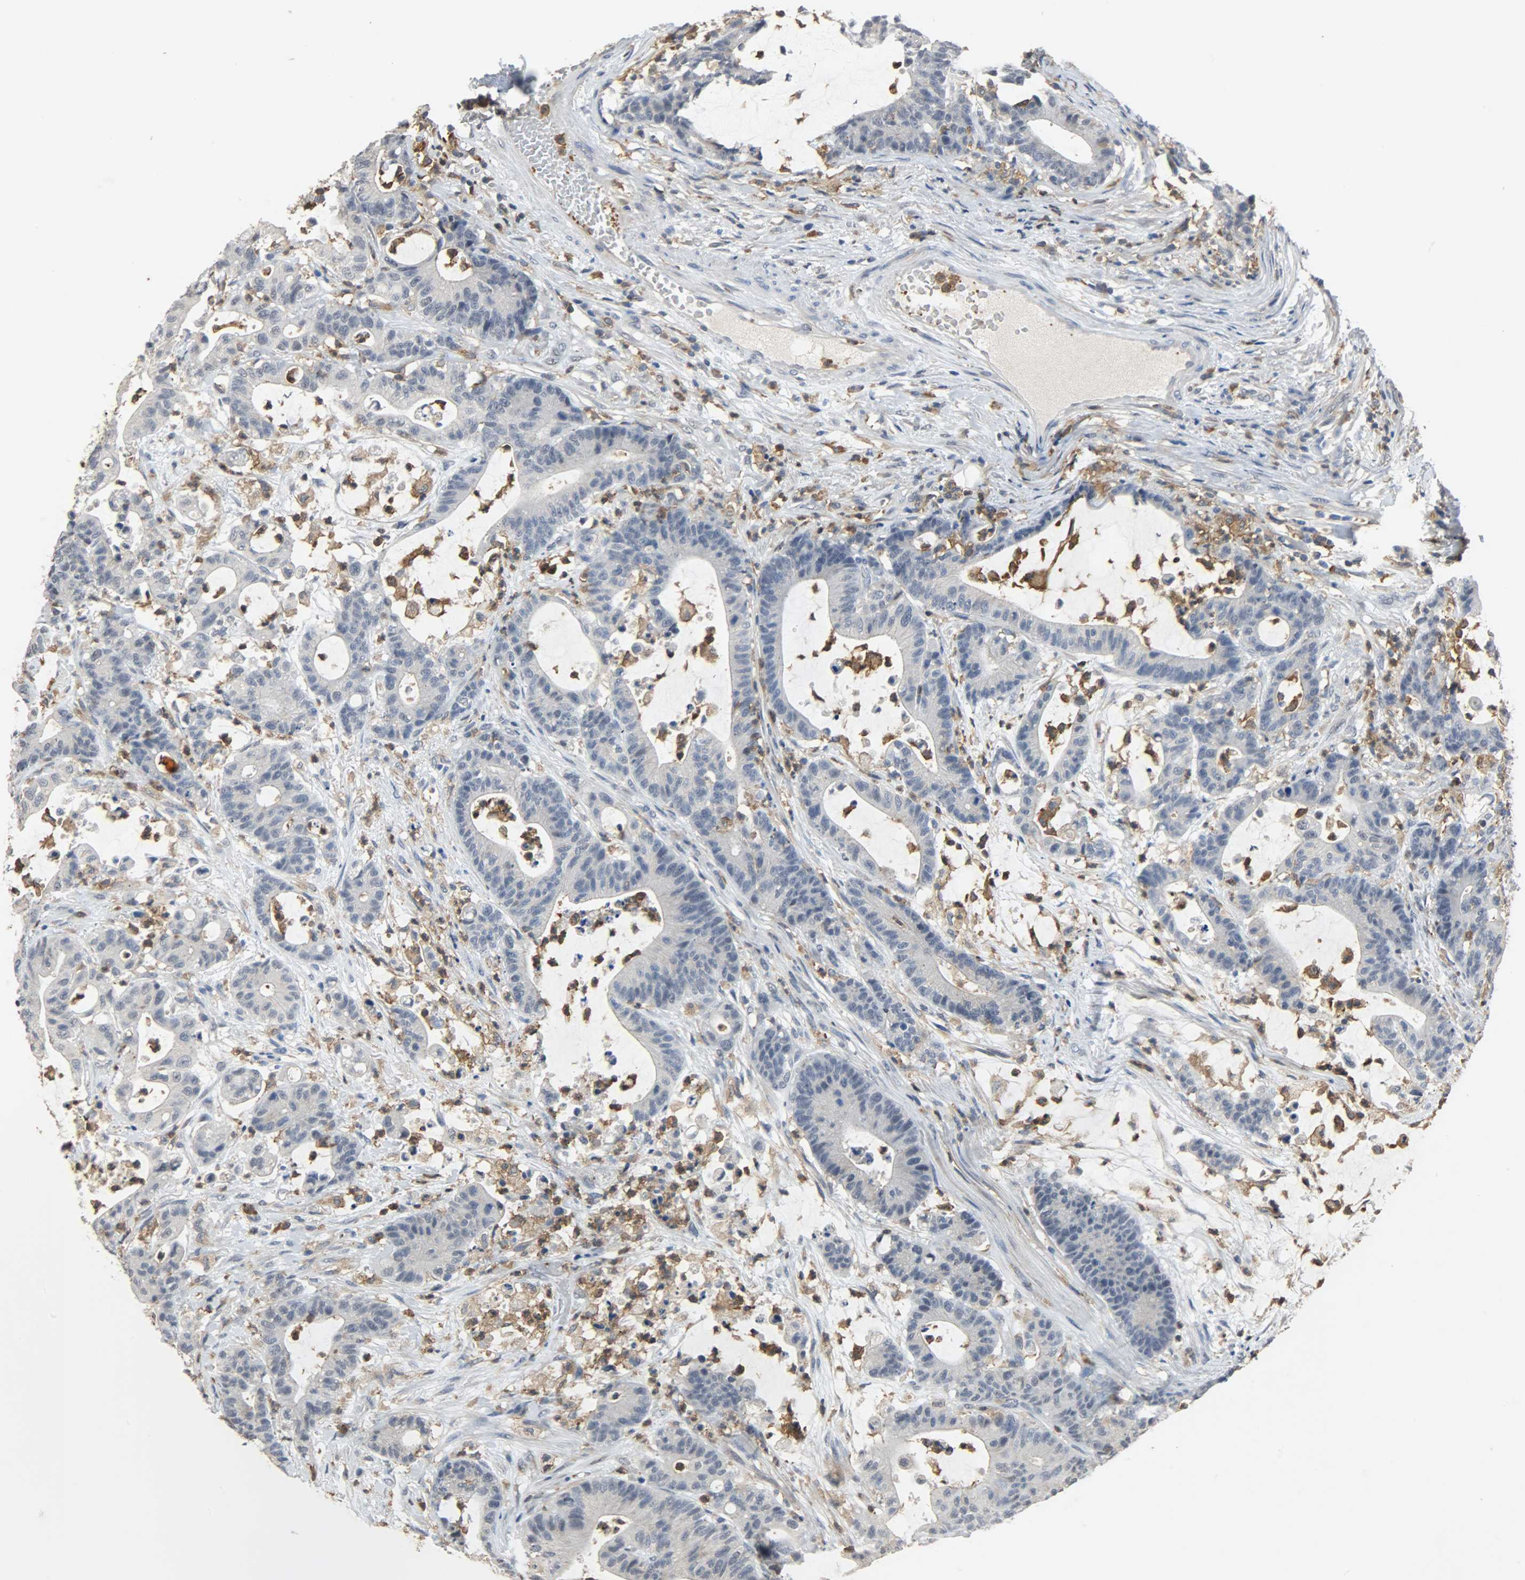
{"staining": {"intensity": "negative", "quantity": "none", "location": "none"}, "tissue": "colorectal cancer", "cell_type": "Tumor cells", "image_type": "cancer", "snomed": [{"axis": "morphology", "description": "Adenocarcinoma, NOS"}, {"axis": "topography", "description": "Colon"}], "caption": "High magnification brightfield microscopy of colorectal cancer stained with DAB (3,3'-diaminobenzidine) (brown) and counterstained with hematoxylin (blue): tumor cells show no significant staining.", "gene": "SKAP2", "patient": {"sex": "female", "age": 84}}